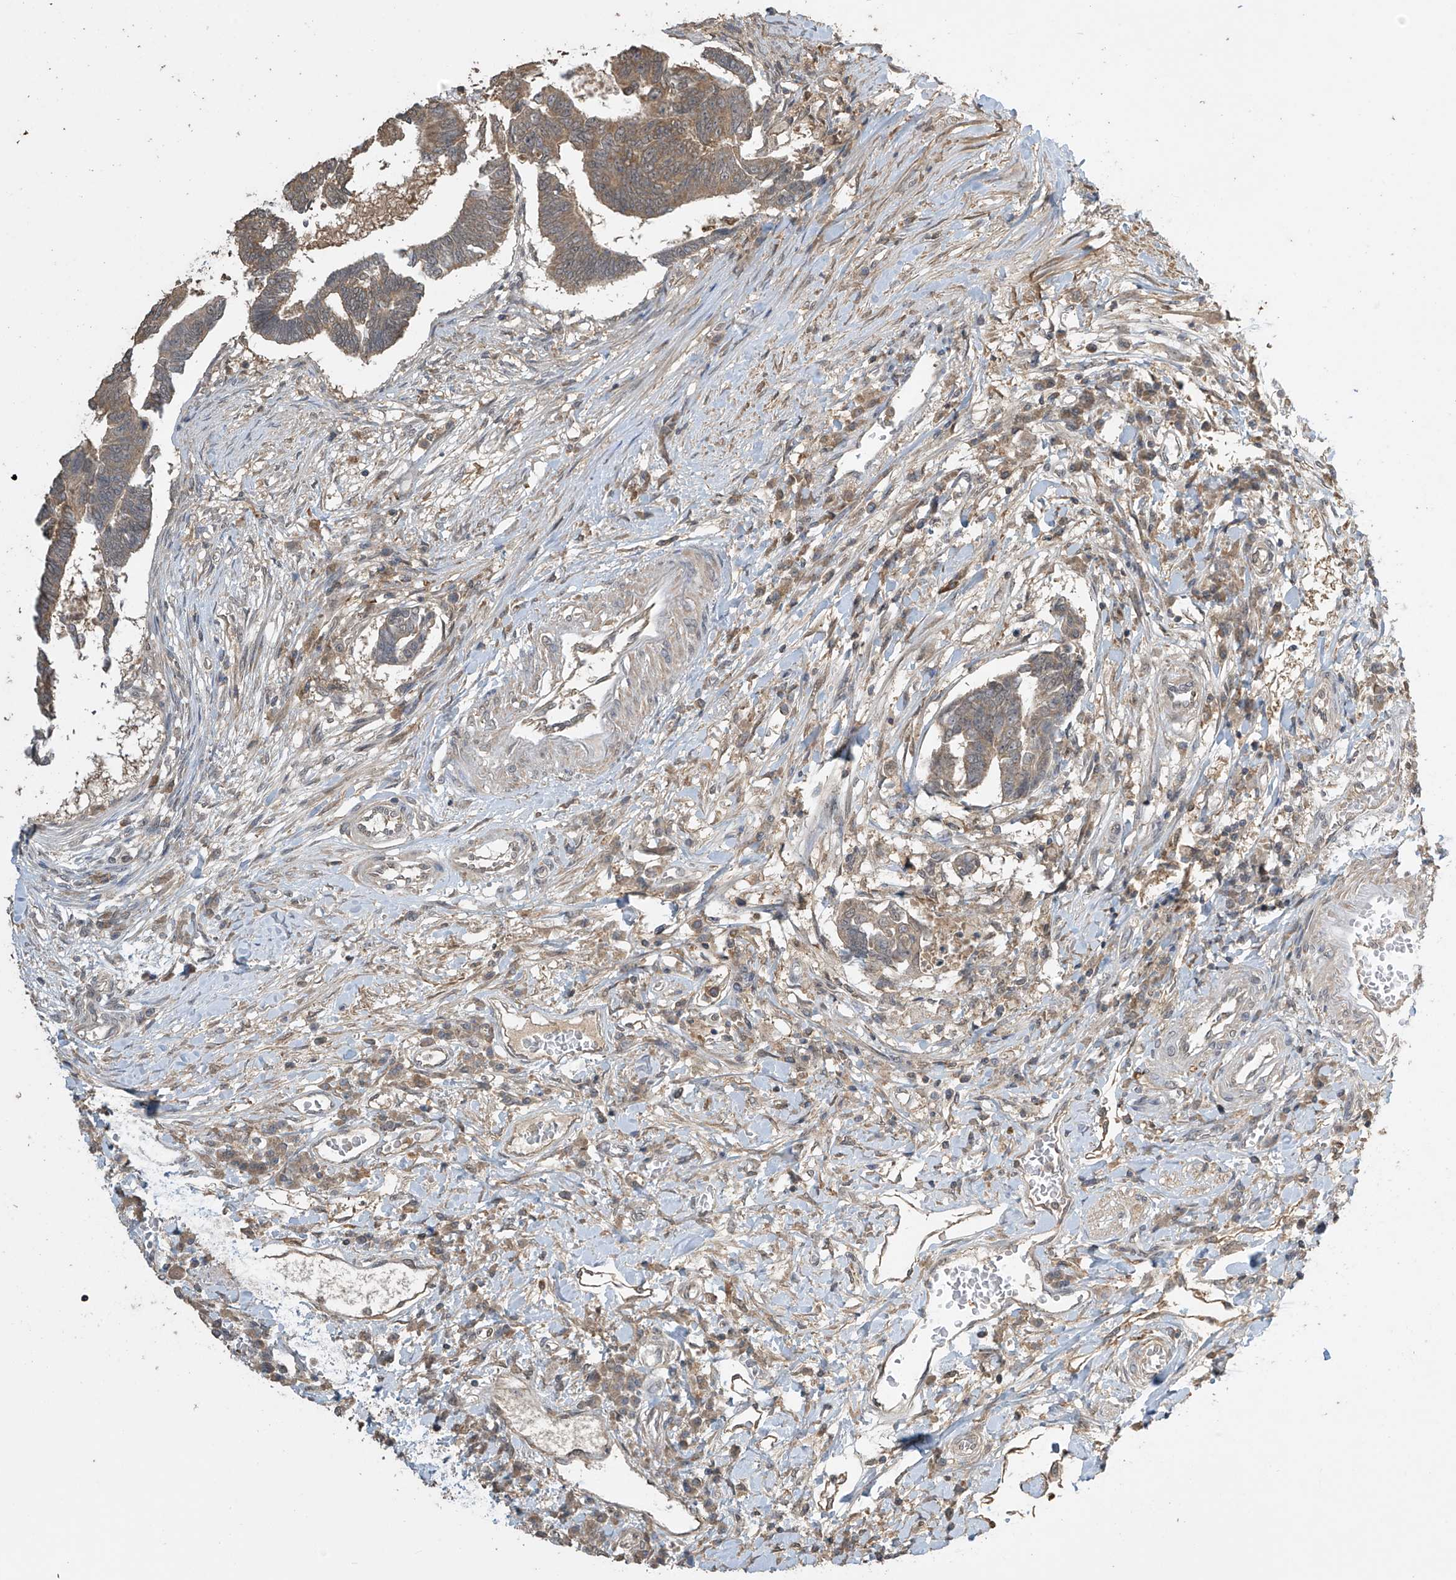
{"staining": {"intensity": "moderate", "quantity": ">75%", "location": "cytoplasmic/membranous"}, "tissue": "colorectal cancer", "cell_type": "Tumor cells", "image_type": "cancer", "snomed": [{"axis": "morphology", "description": "Adenocarcinoma, NOS"}, {"axis": "topography", "description": "Rectum"}], "caption": "Protein expression analysis of adenocarcinoma (colorectal) displays moderate cytoplasmic/membranous expression in approximately >75% of tumor cells. (DAB IHC, brown staining for protein, blue staining for nuclei).", "gene": "SLFN14", "patient": {"sex": "female", "age": 65}}